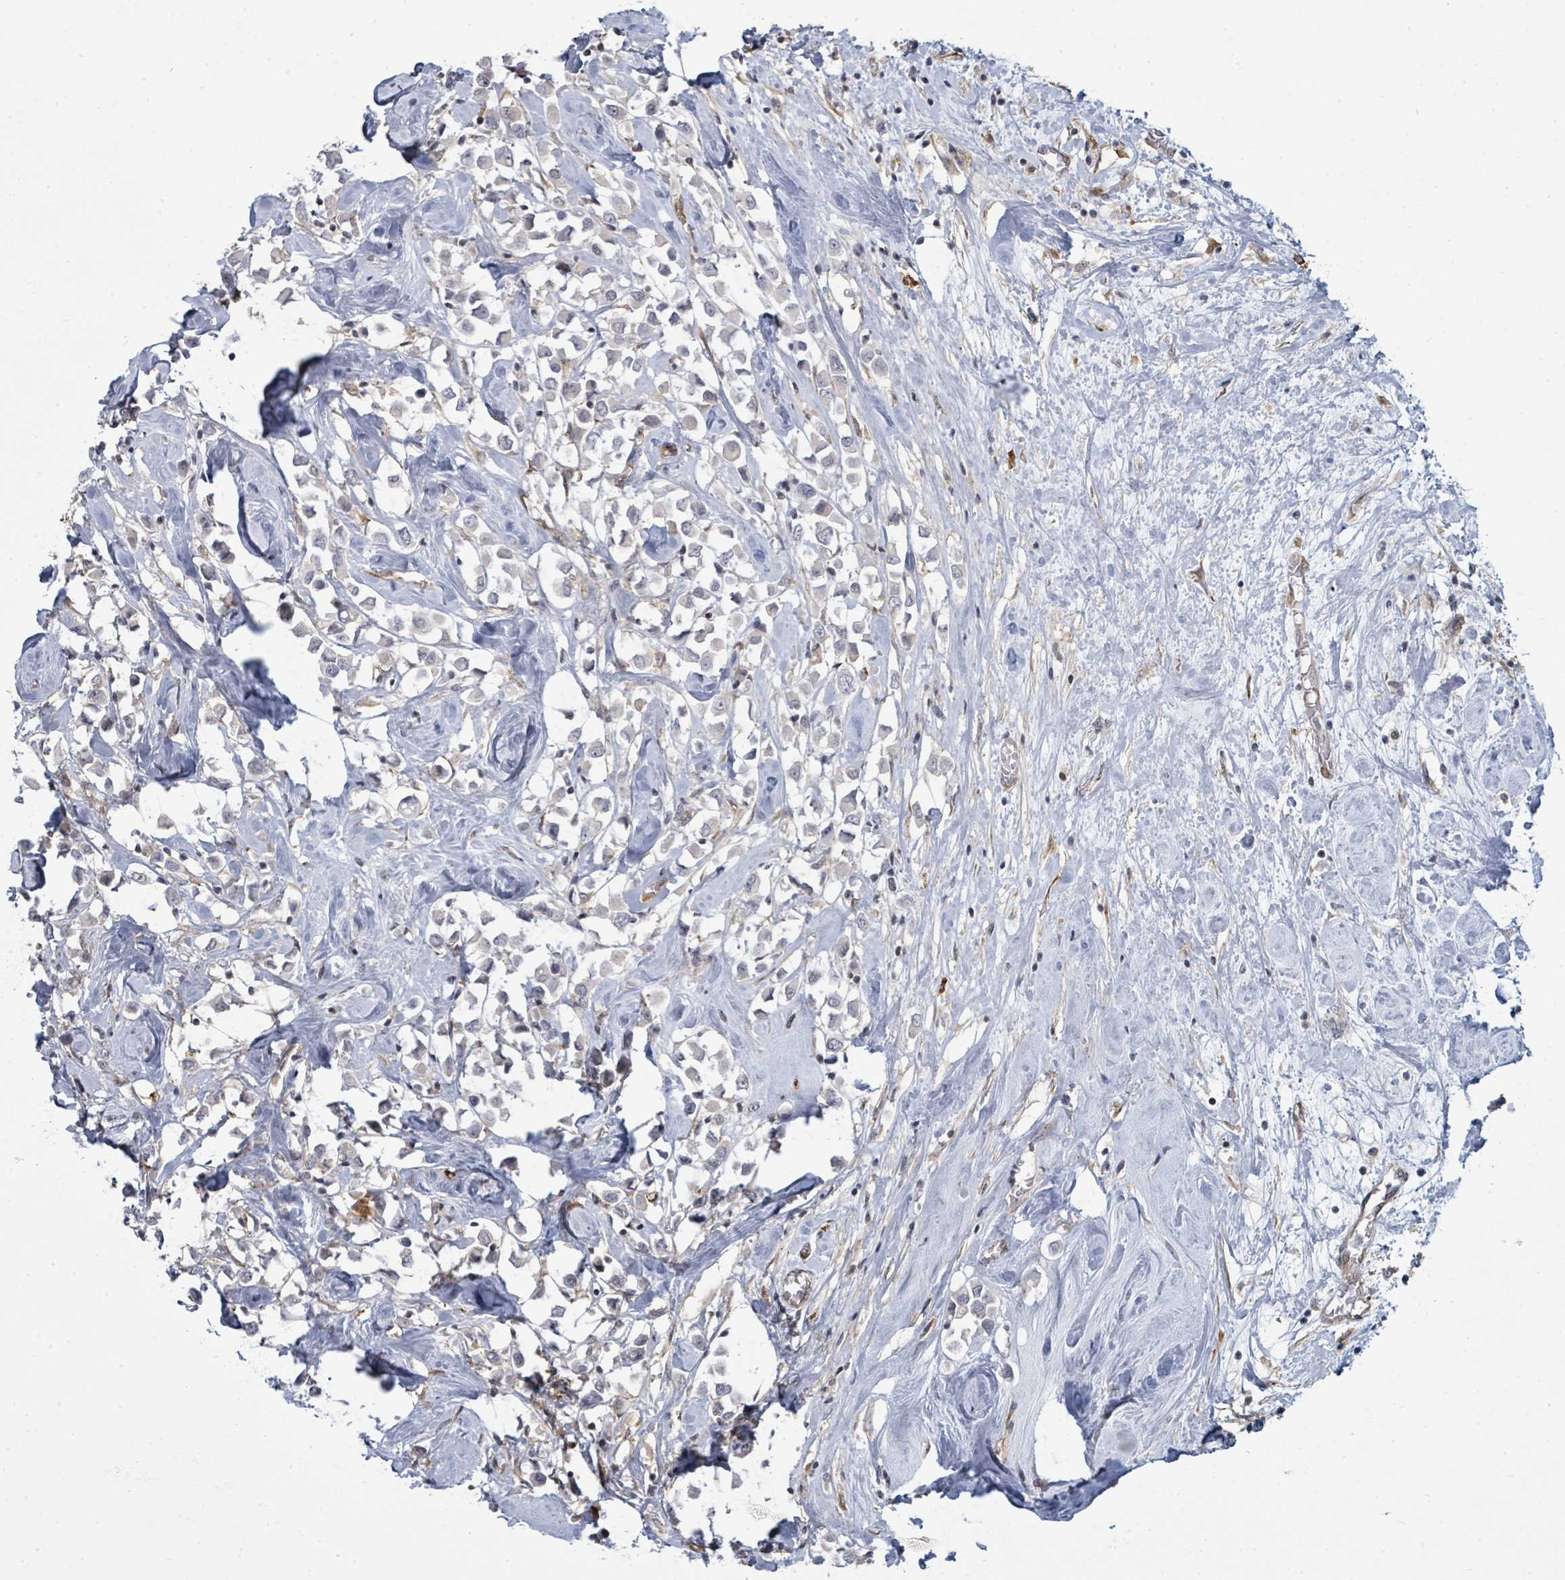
{"staining": {"intensity": "negative", "quantity": "none", "location": "none"}, "tissue": "breast cancer", "cell_type": "Tumor cells", "image_type": "cancer", "snomed": [{"axis": "morphology", "description": "Duct carcinoma"}, {"axis": "topography", "description": "Breast"}], "caption": "A histopathology image of human breast intraductal carcinoma is negative for staining in tumor cells.", "gene": "PSMG2", "patient": {"sex": "female", "age": 61}}